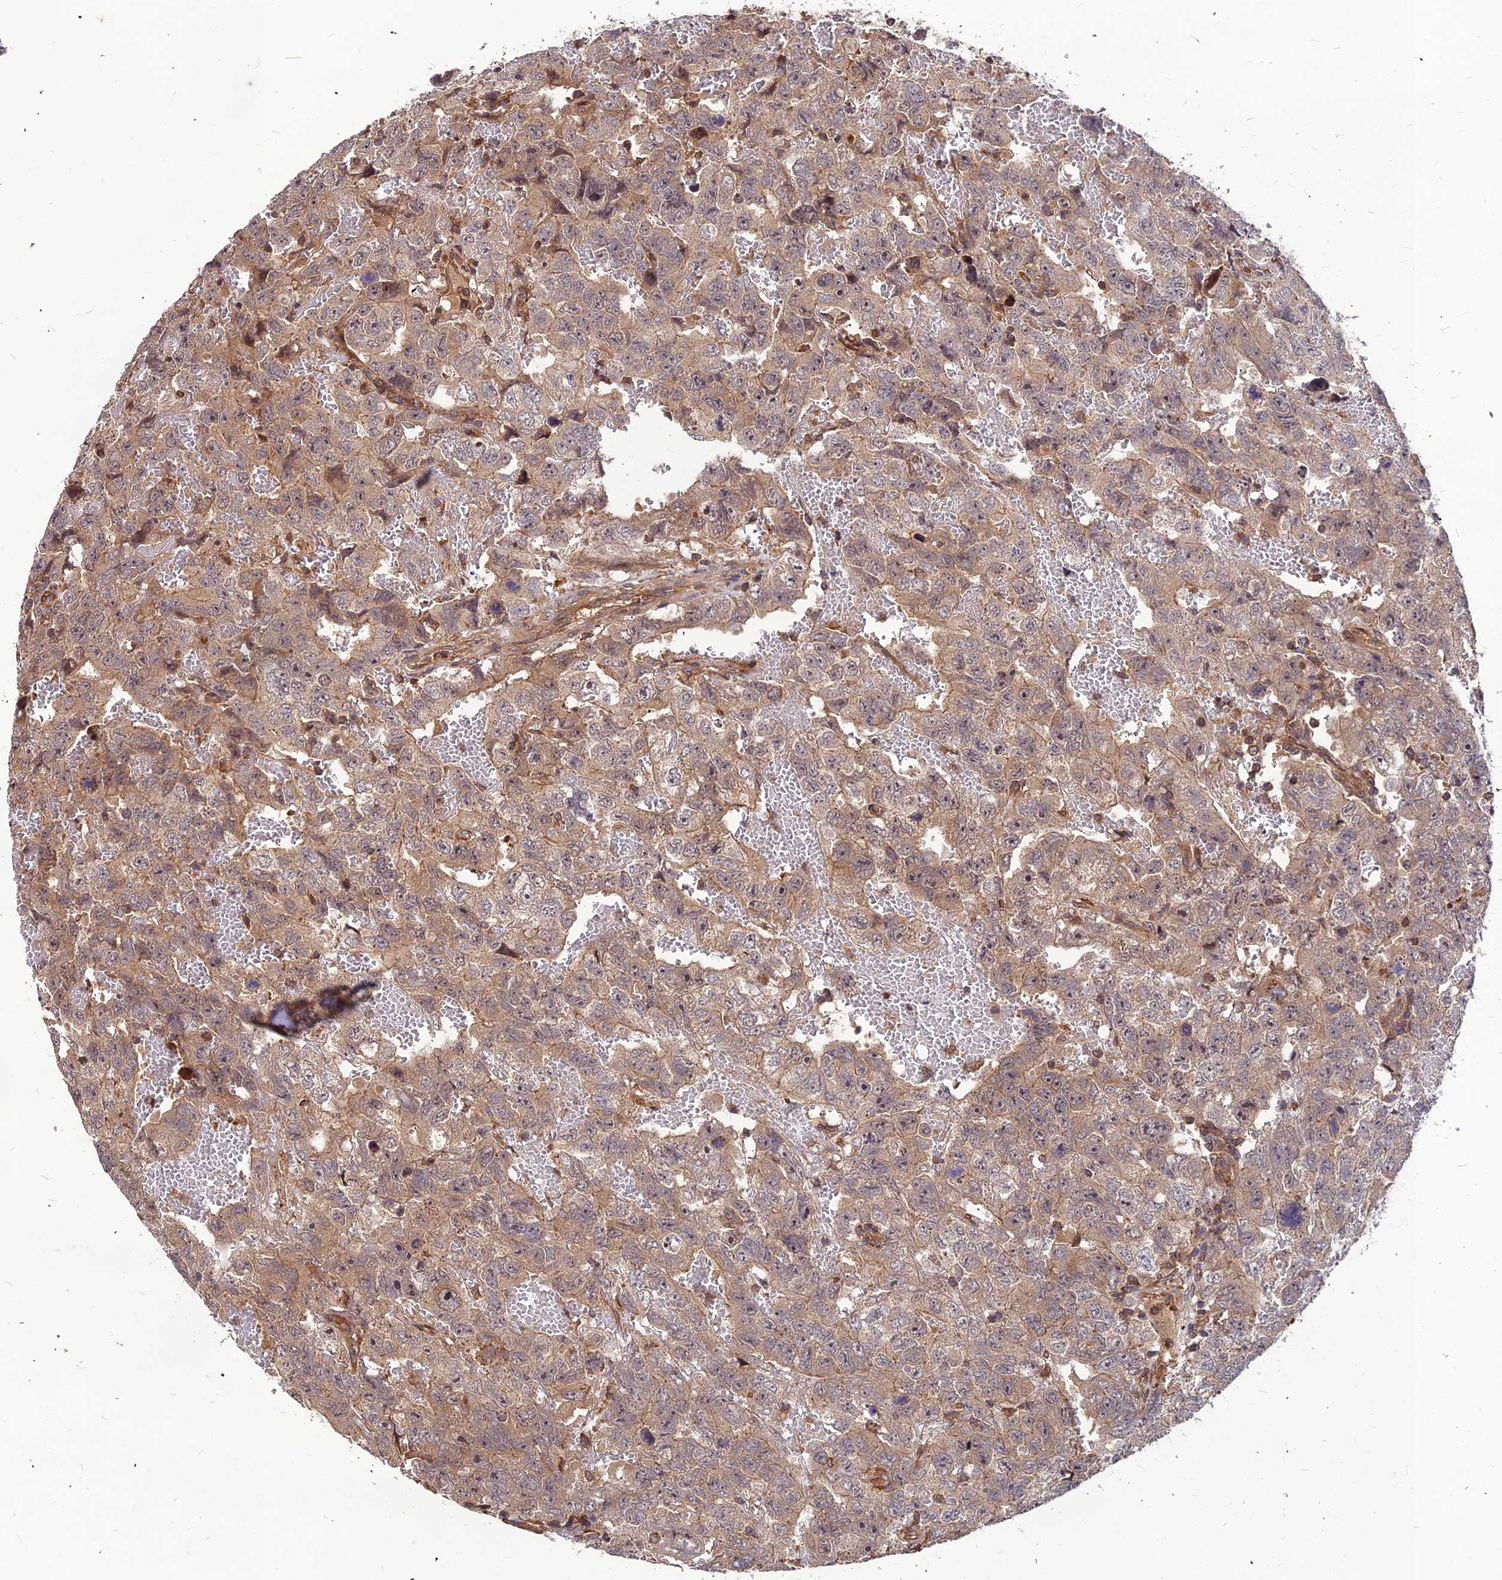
{"staining": {"intensity": "moderate", "quantity": ">75%", "location": "cytoplasmic/membranous"}, "tissue": "testis cancer", "cell_type": "Tumor cells", "image_type": "cancer", "snomed": [{"axis": "morphology", "description": "Carcinoma, Embryonal, NOS"}, {"axis": "topography", "description": "Testis"}], "caption": "DAB immunohistochemical staining of testis embryonal carcinoma reveals moderate cytoplasmic/membranous protein positivity in about >75% of tumor cells.", "gene": "ZNF467", "patient": {"sex": "male", "age": 45}}